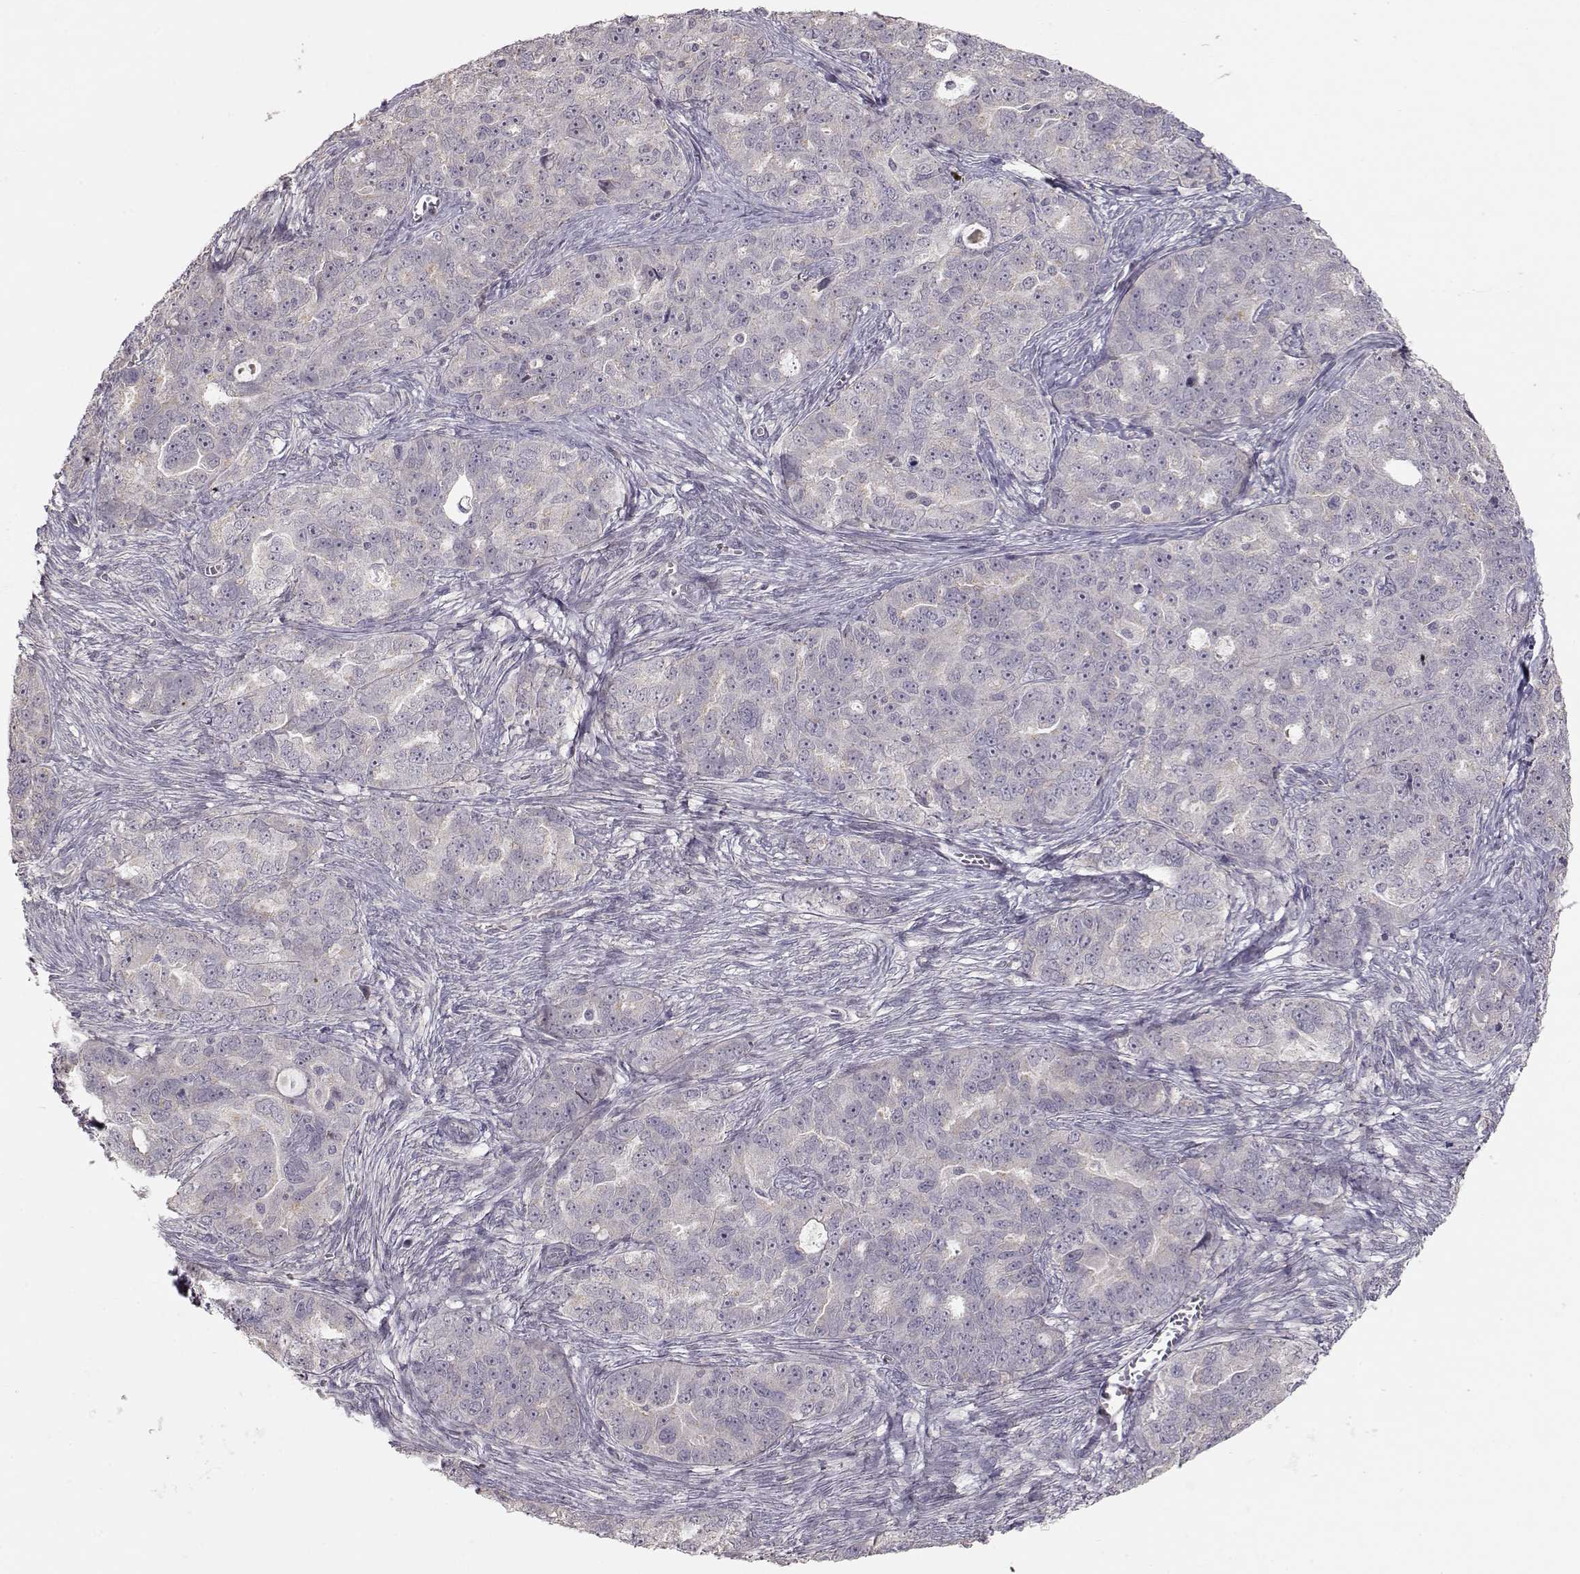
{"staining": {"intensity": "negative", "quantity": "none", "location": "none"}, "tissue": "ovarian cancer", "cell_type": "Tumor cells", "image_type": "cancer", "snomed": [{"axis": "morphology", "description": "Cystadenocarcinoma, serous, NOS"}, {"axis": "topography", "description": "Ovary"}], "caption": "A high-resolution micrograph shows IHC staining of ovarian serous cystadenocarcinoma, which shows no significant staining in tumor cells.", "gene": "PNMT", "patient": {"sex": "female", "age": 51}}